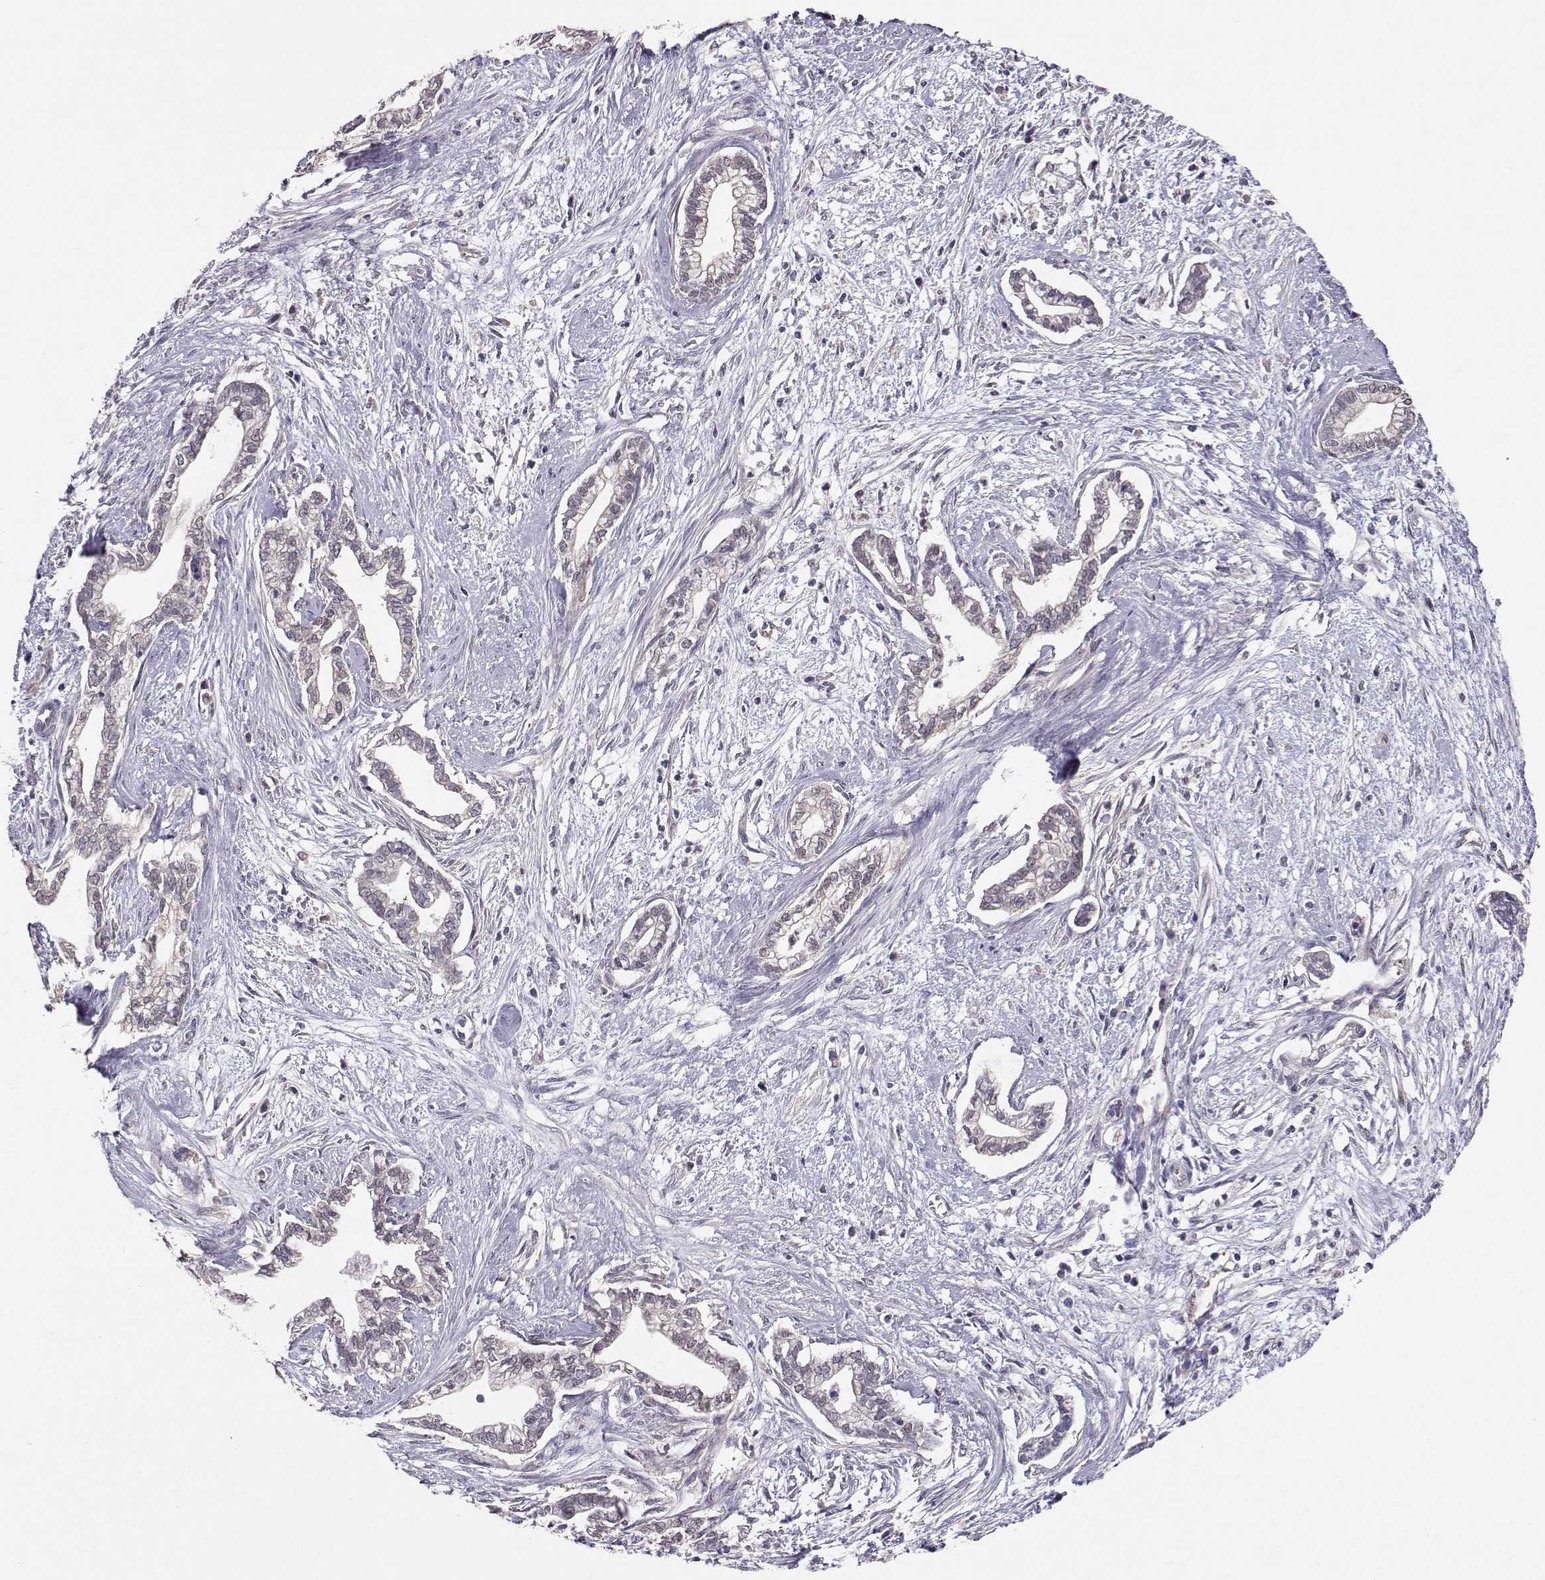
{"staining": {"intensity": "weak", "quantity": "<25%", "location": "cytoplasmic/membranous"}, "tissue": "cervical cancer", "cell_type": "Tumor cells", "image_type": "cancer", "snomed": [{"axis": "morphology", "description": "Adenocarcinoma, NOS"}, {"axis": "topography", "description": "Cervix"}], "caption": "The image displays no staining of tumor cells in cervical cancer (adenocarcinoma).", "gene": "NCAM2", "patient": {"sex": "female", "age": 62}}